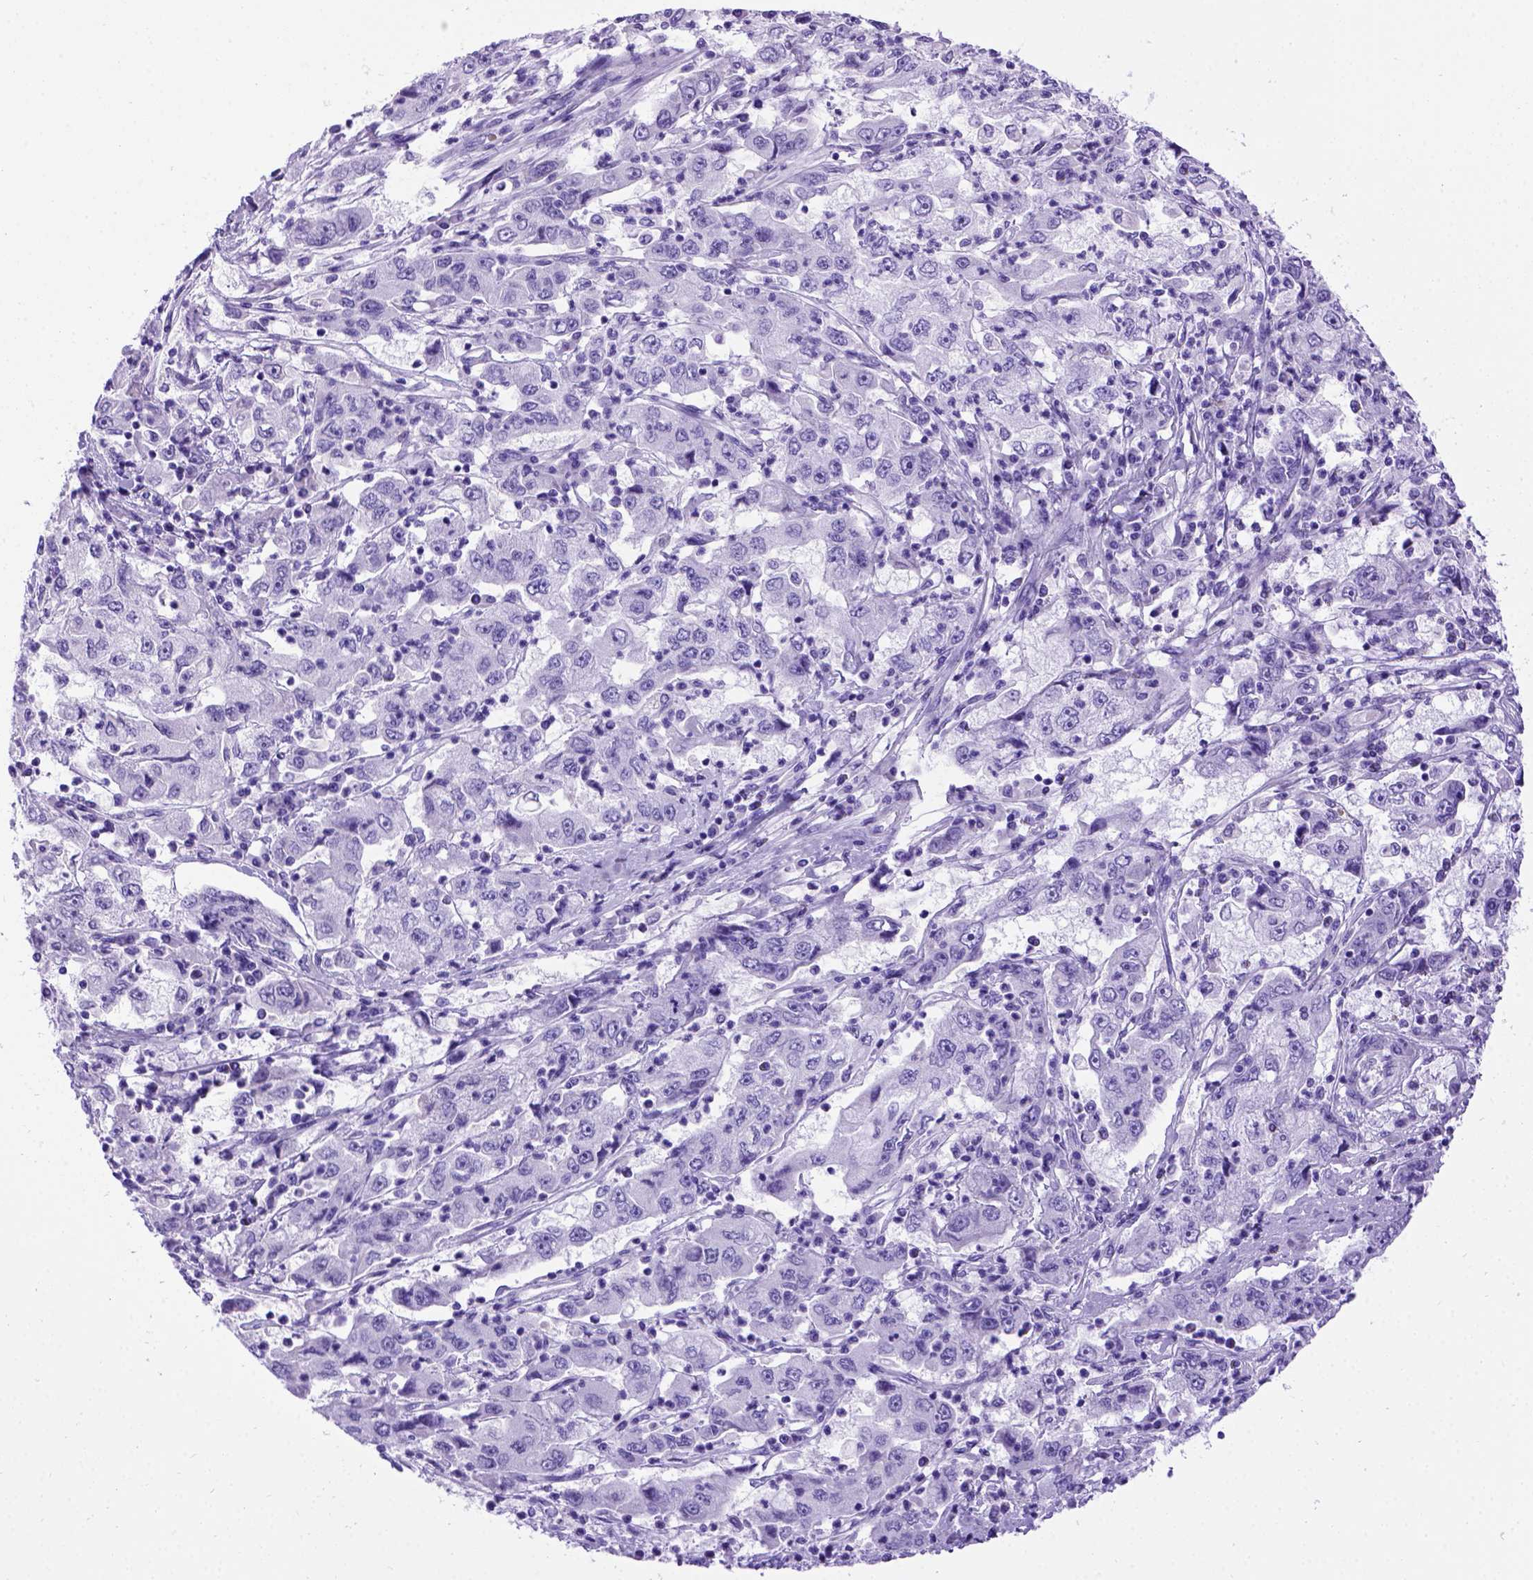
{"staining": {"intensity": "negative", "quantity": "none", "location": "none"}, "tissue": "cervical cancer", "cell_type": "Tumor cells", "image_type": "cancer", "snomed": [{"axis": "morphology", "description": "Squamous cell carcinoma, NOS"}, {"axis": "topography", "description": "Cervix"}], "caption": "Cervical cancer stained for a protein using immunohistochemistry (IHC) demonstrates no staining tumor cells.", "gene": "MEOX2", "patient": {"sex": "female", "age": 36}}